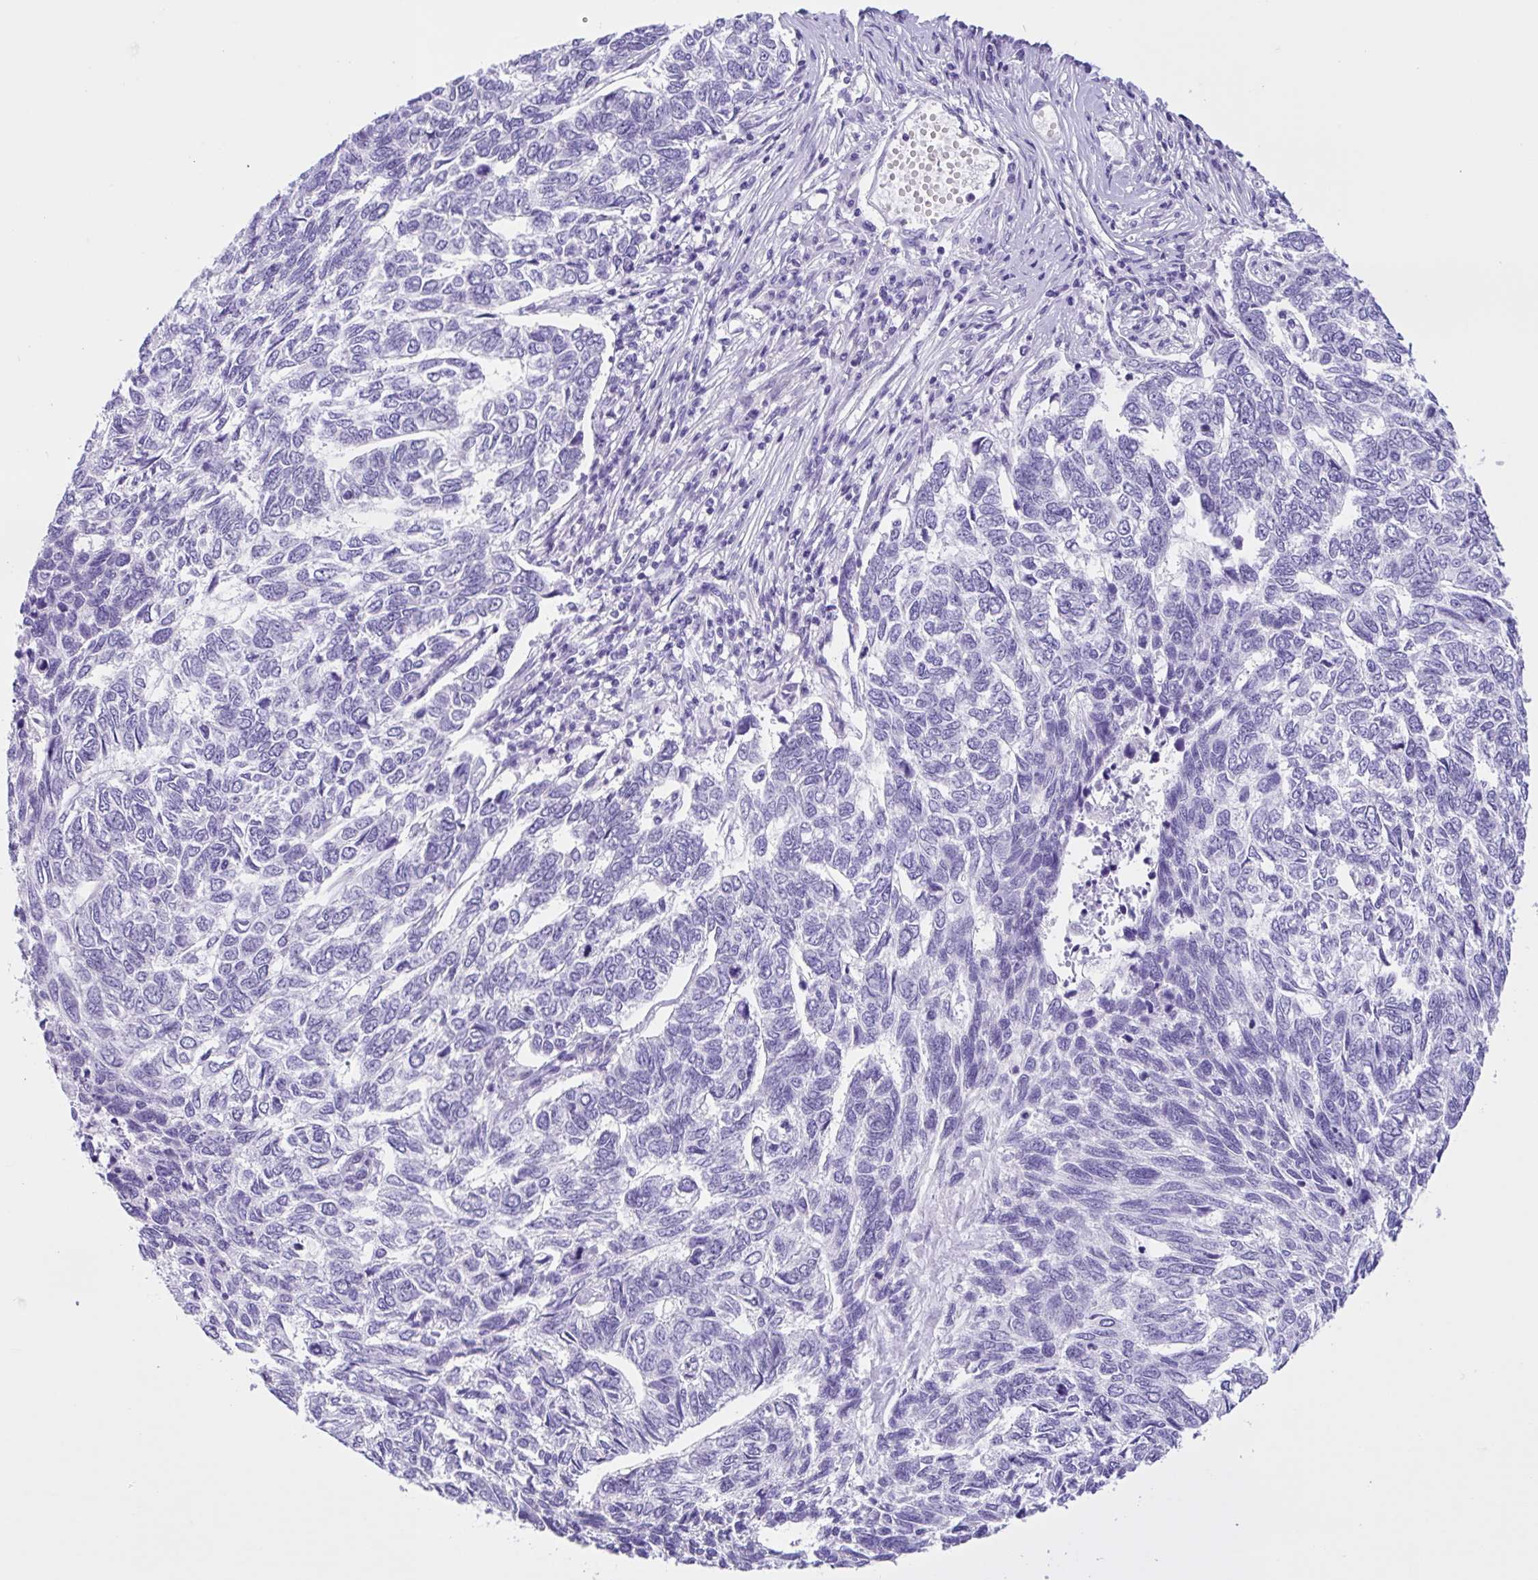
{"staining": {"intensity": "negative", "quantity": "none", "location": "none"}, "tissue": "skin cancer", "cell_type": "Tumor cells", "image_type": "cancer", "snomed": [{"axis": "morphology", "description": "Basal cell carcinoma"}, {"axis": "topography", "description": "Skin"}], "caption": "DAB (3,3'-diaminobenzidine) immunohistochemical staining of basal cell carcinoma (skin) reveals no significant staining in tumor cells.", "gene": "ZNF319", "patient": {"sex": "female", "age": 65}}